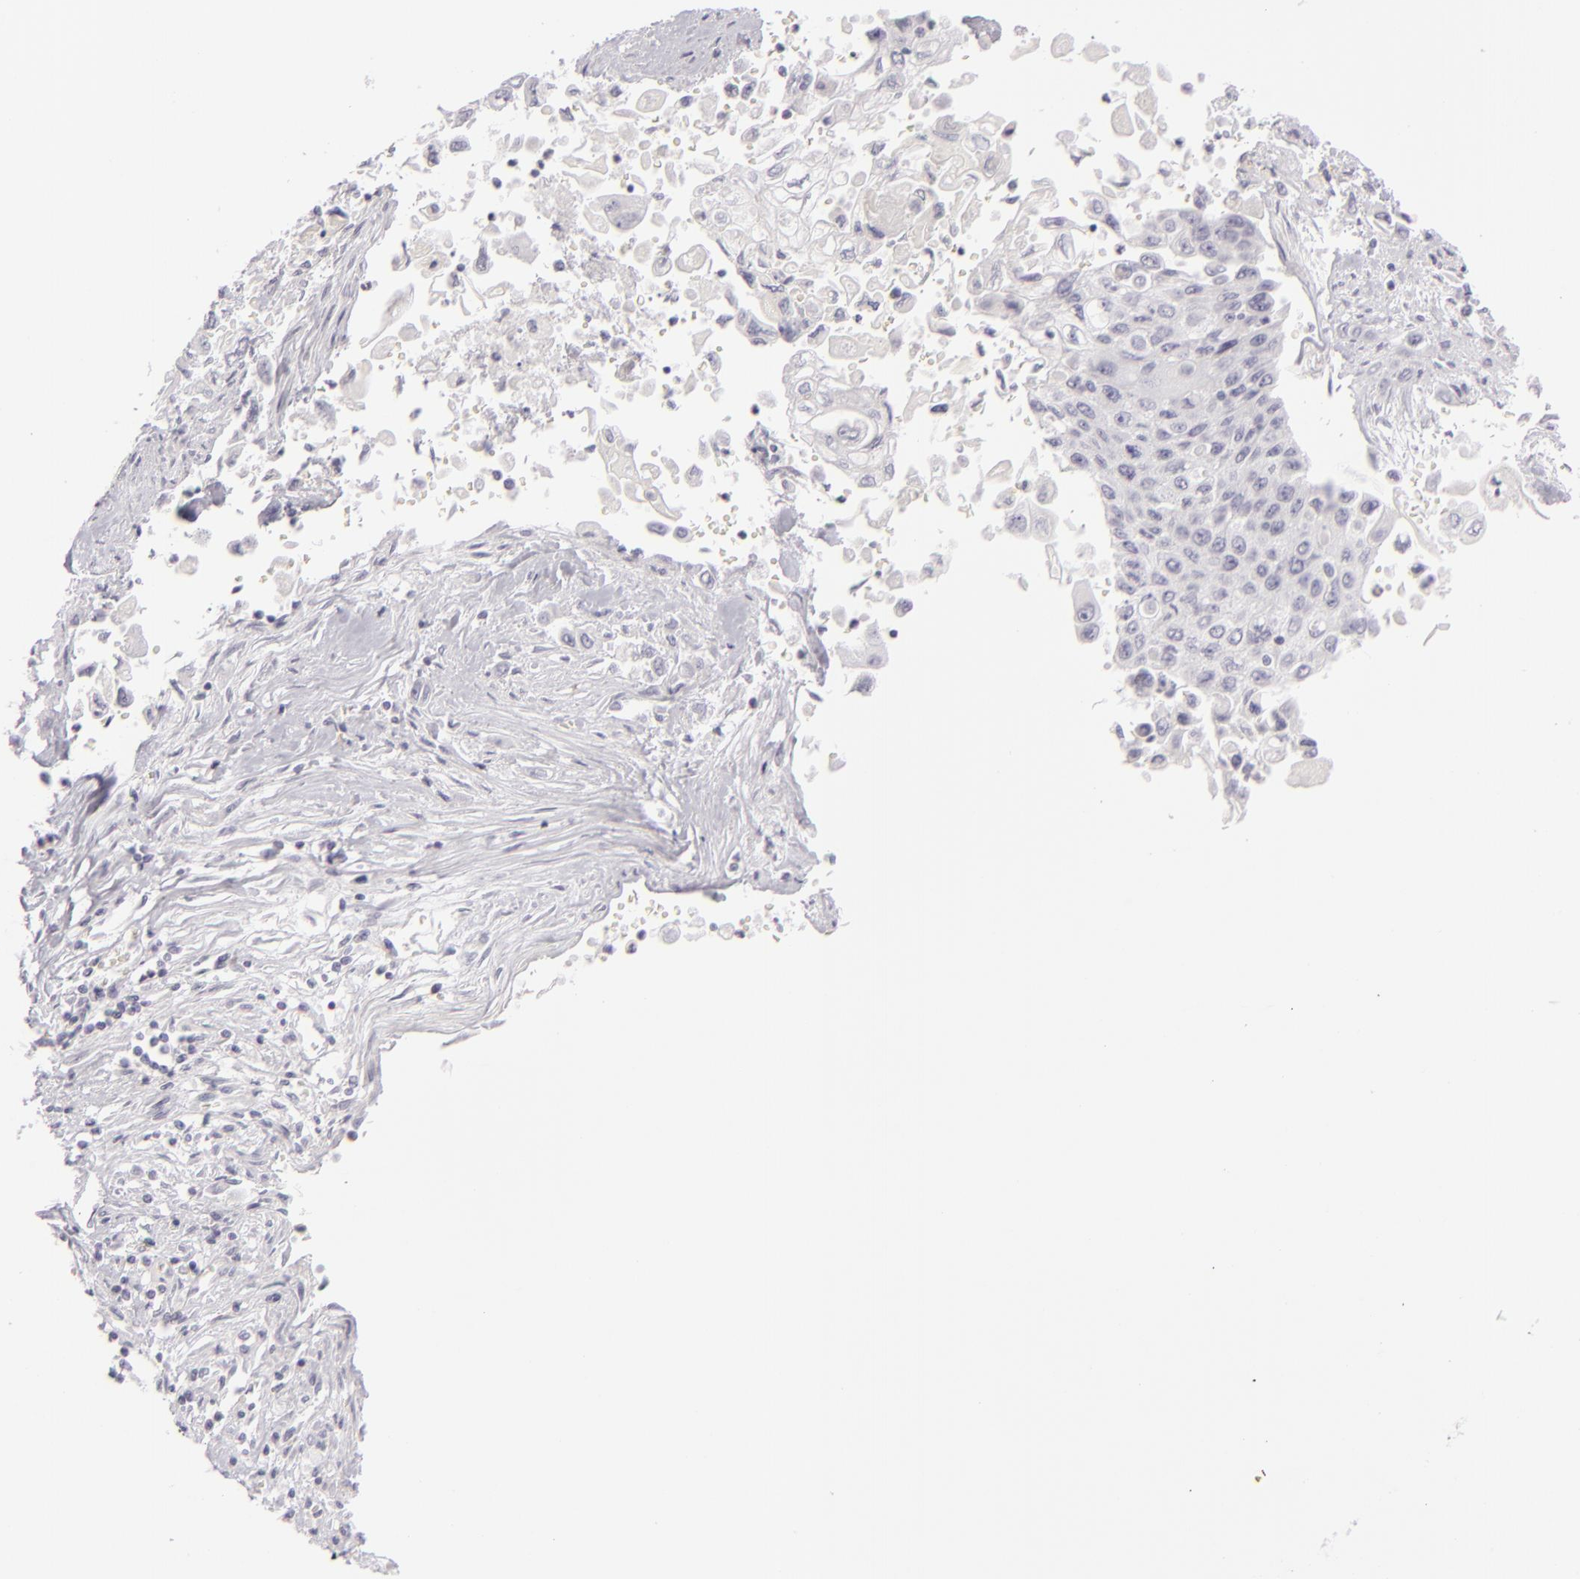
{"staining": {"intensity": "negative", "quantity": "none", "location": "none"}, "tissue": "pancreatic cancer", "cell_type": "Tumor cells", "image_type": "cancer", "snomed": [{"axis": "morphology", "description": "Adenocarcinoma, NOS"}, {"axis": "topography", "description": "Pancreas"}], "caption": "This histopathology image is of pancreatic adenocarcinoma stained with immunohistochemistry to label a protein in brown with the nuclei are counter-stained blue. There is no staining in tumor cells.", "gene": "CDX2", "patient": {"sex": "male", "age": 70}}